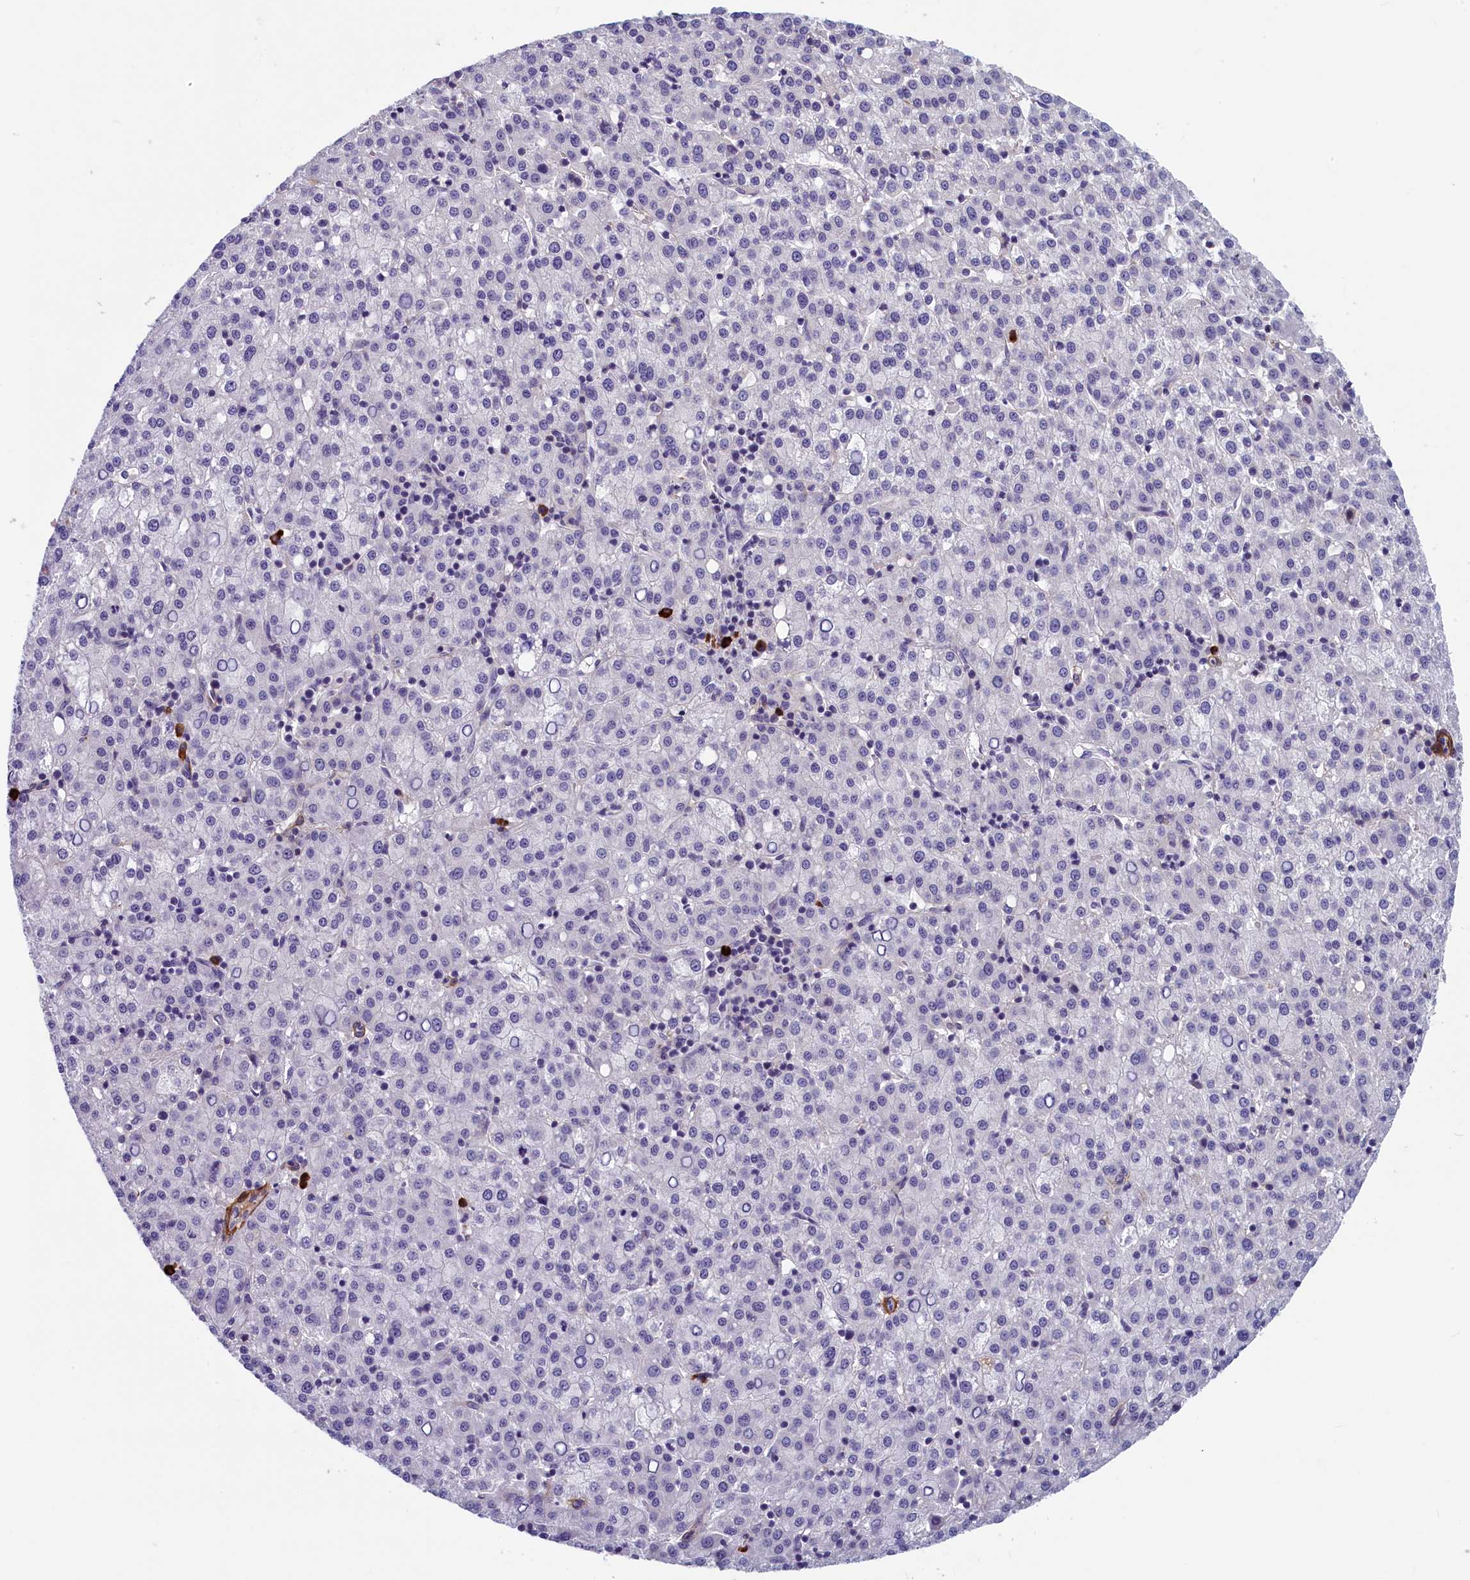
{"staining": {"intensity": "negative", "quantity": "none", "location": "none"}, "tissue": "liver cancer", "cell_type": "Tumor cells", "image_type": "cancer", "snomed": [{"axis": "morphology", "description": "Carcinoma, Hepatocellular, NOS"}, {"axis": "topography", "description": "Liver"}], "caption": "The micrograph displays no staining of tumor cells in liver cancer. Brightfield microscopy of immunohistochemistry (IHC) stained with DAB (3,3'-diaminobenzidine) (brown) and hematoxylin (blue), captured at high magnification.", "gene": "BCL2L13", "patient": {"sex": "female", "age": 58}}